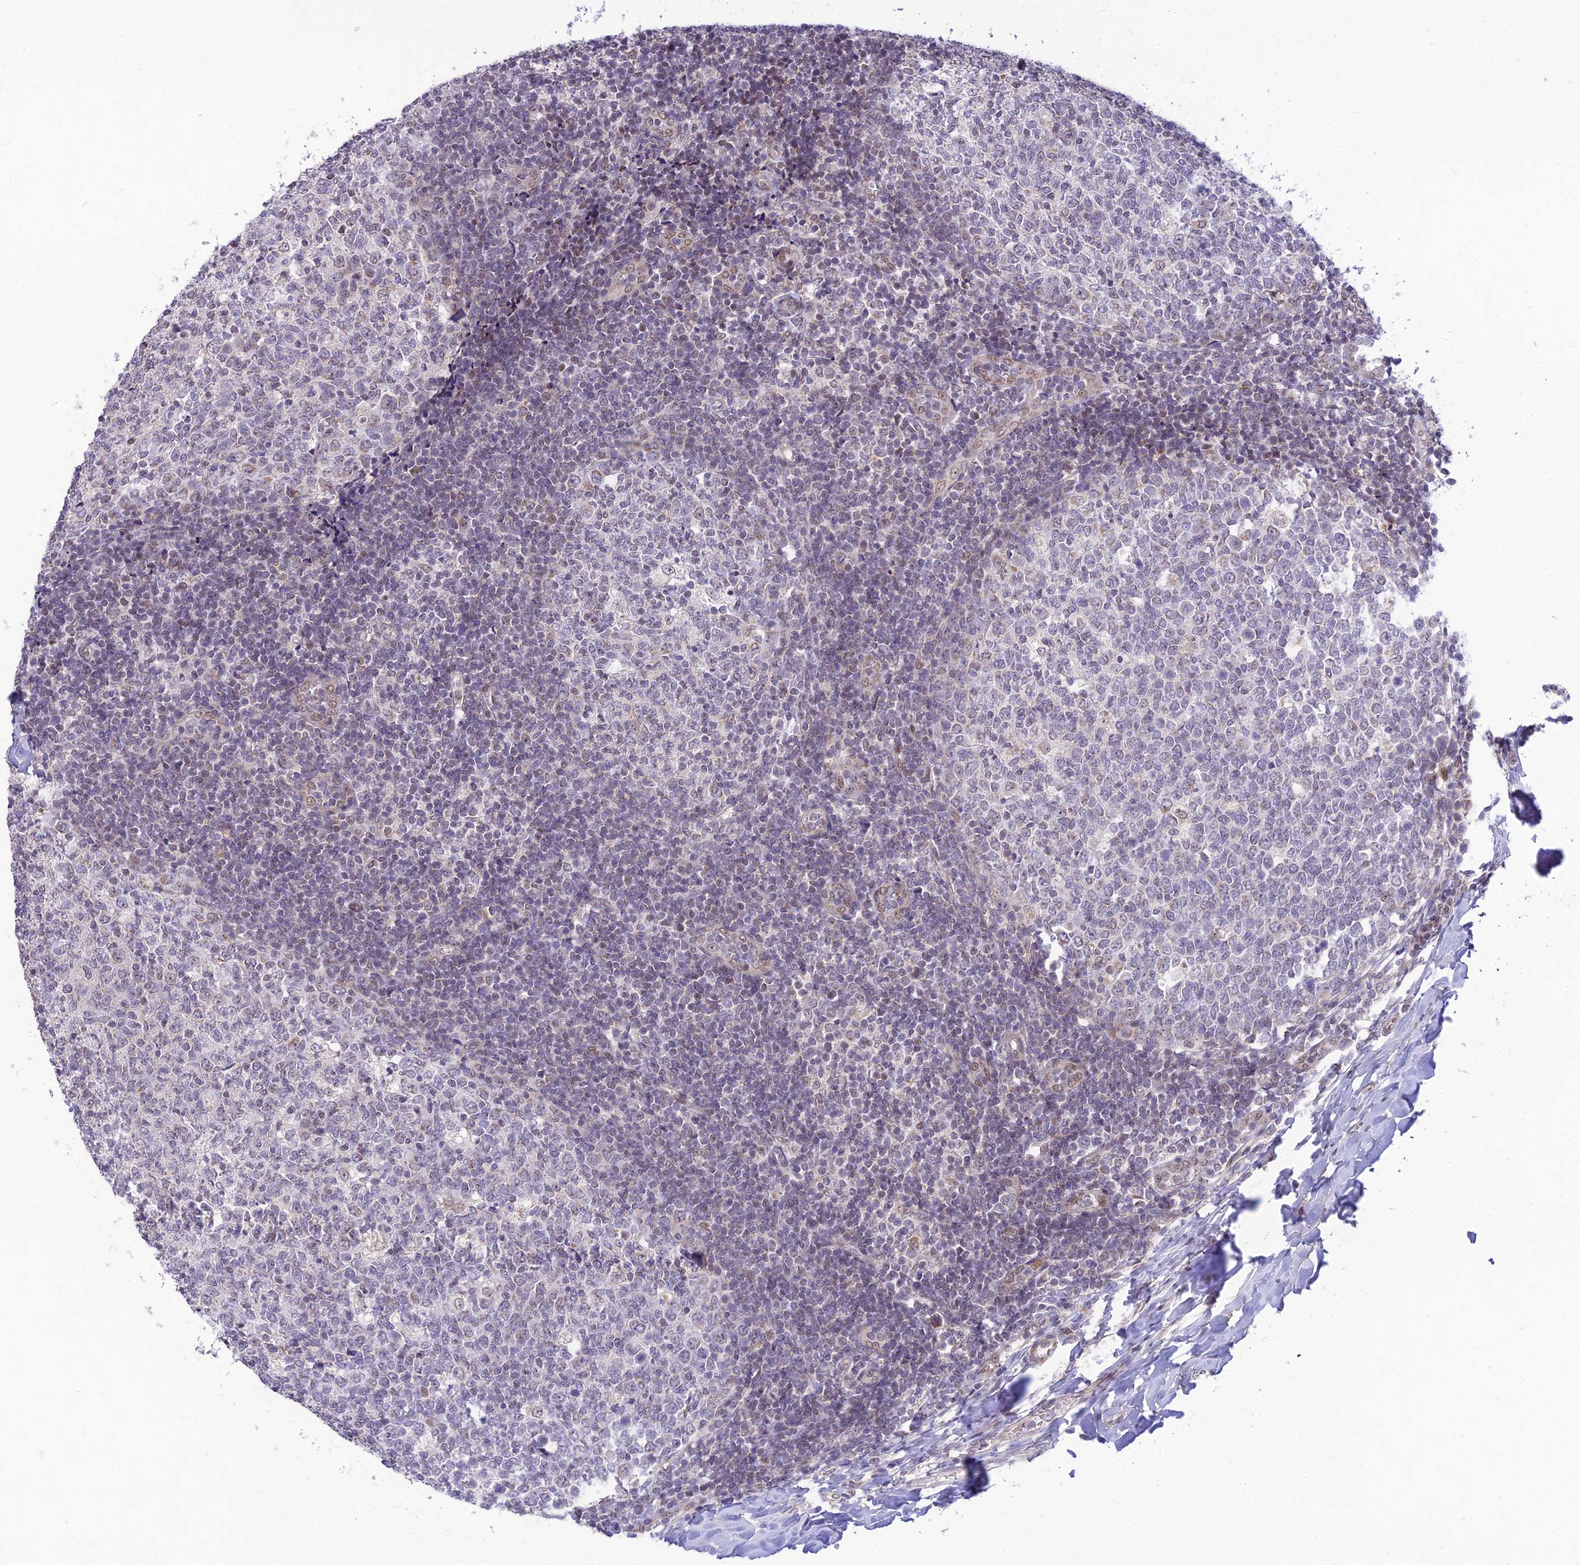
{"staining": {"intensity": "moderate", "quantity": "<25%", "location": "nuclear"}, "tissue": "tonsil", "cell_type": "Germinal center cells", "image_type": "normal", "snomed": [{"axis": "morphology", "description": "Normal tissue, NOS"}, {"axis": "topography", "description": "Tonsil"}], "caption": "Immunohistochemical staining of normal human tonsil reveals <25% levels of moderate nuclear protein expression in approximately <25% of germinal center cells. (Stains: DAB (3,3'-diaminobenzidine) in brown, nuclei in blue, Microscopy: brightfield microscopy at high magnification).", "gene": "MICOS13", "patient": {"sex": "female", "age": 19}}